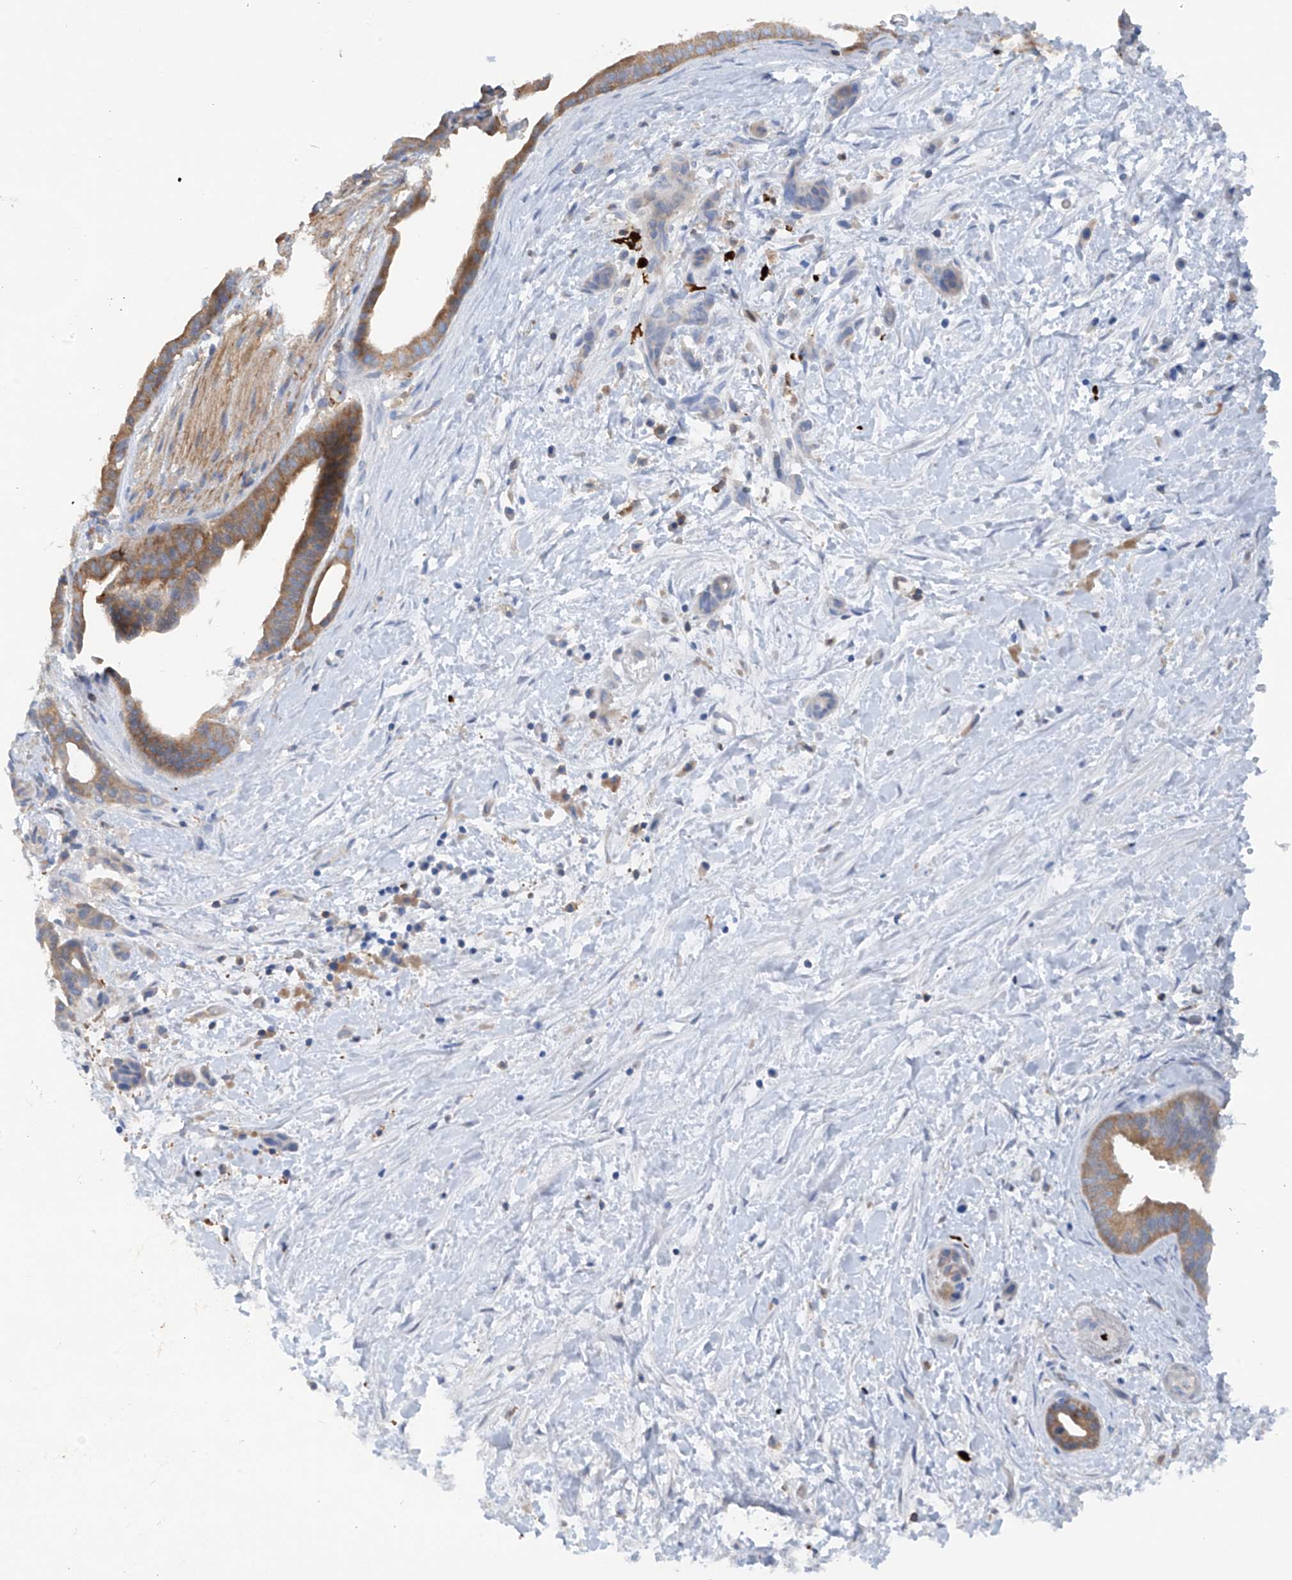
{"staining": {"intensity": "moderate", "quantity": ">75%", "location": "cytoplasmic/membranous"}, "tissue": "pancreatic cancer", "cell_type": "Tumor cells", "image_type": "cancer", "snomed": [{"axis": "morphology", "description": "Normal tissue, NOS"}, {"axis": "morphology", "description": "Adenocarcinoma, NOS"}, {"axis": "topography", "description": "Pancreas"}, {"axis": "topography", "description": "Peripheral nerve tissue"}], "caption": "A brown stain highlights moderate cytoplasmic/membranous staining of a protein in adenocarcinoma (pancreatic) tumor cells.", "gene": "PHACTR2", "patient": {"sex": "female", "age": 63}}